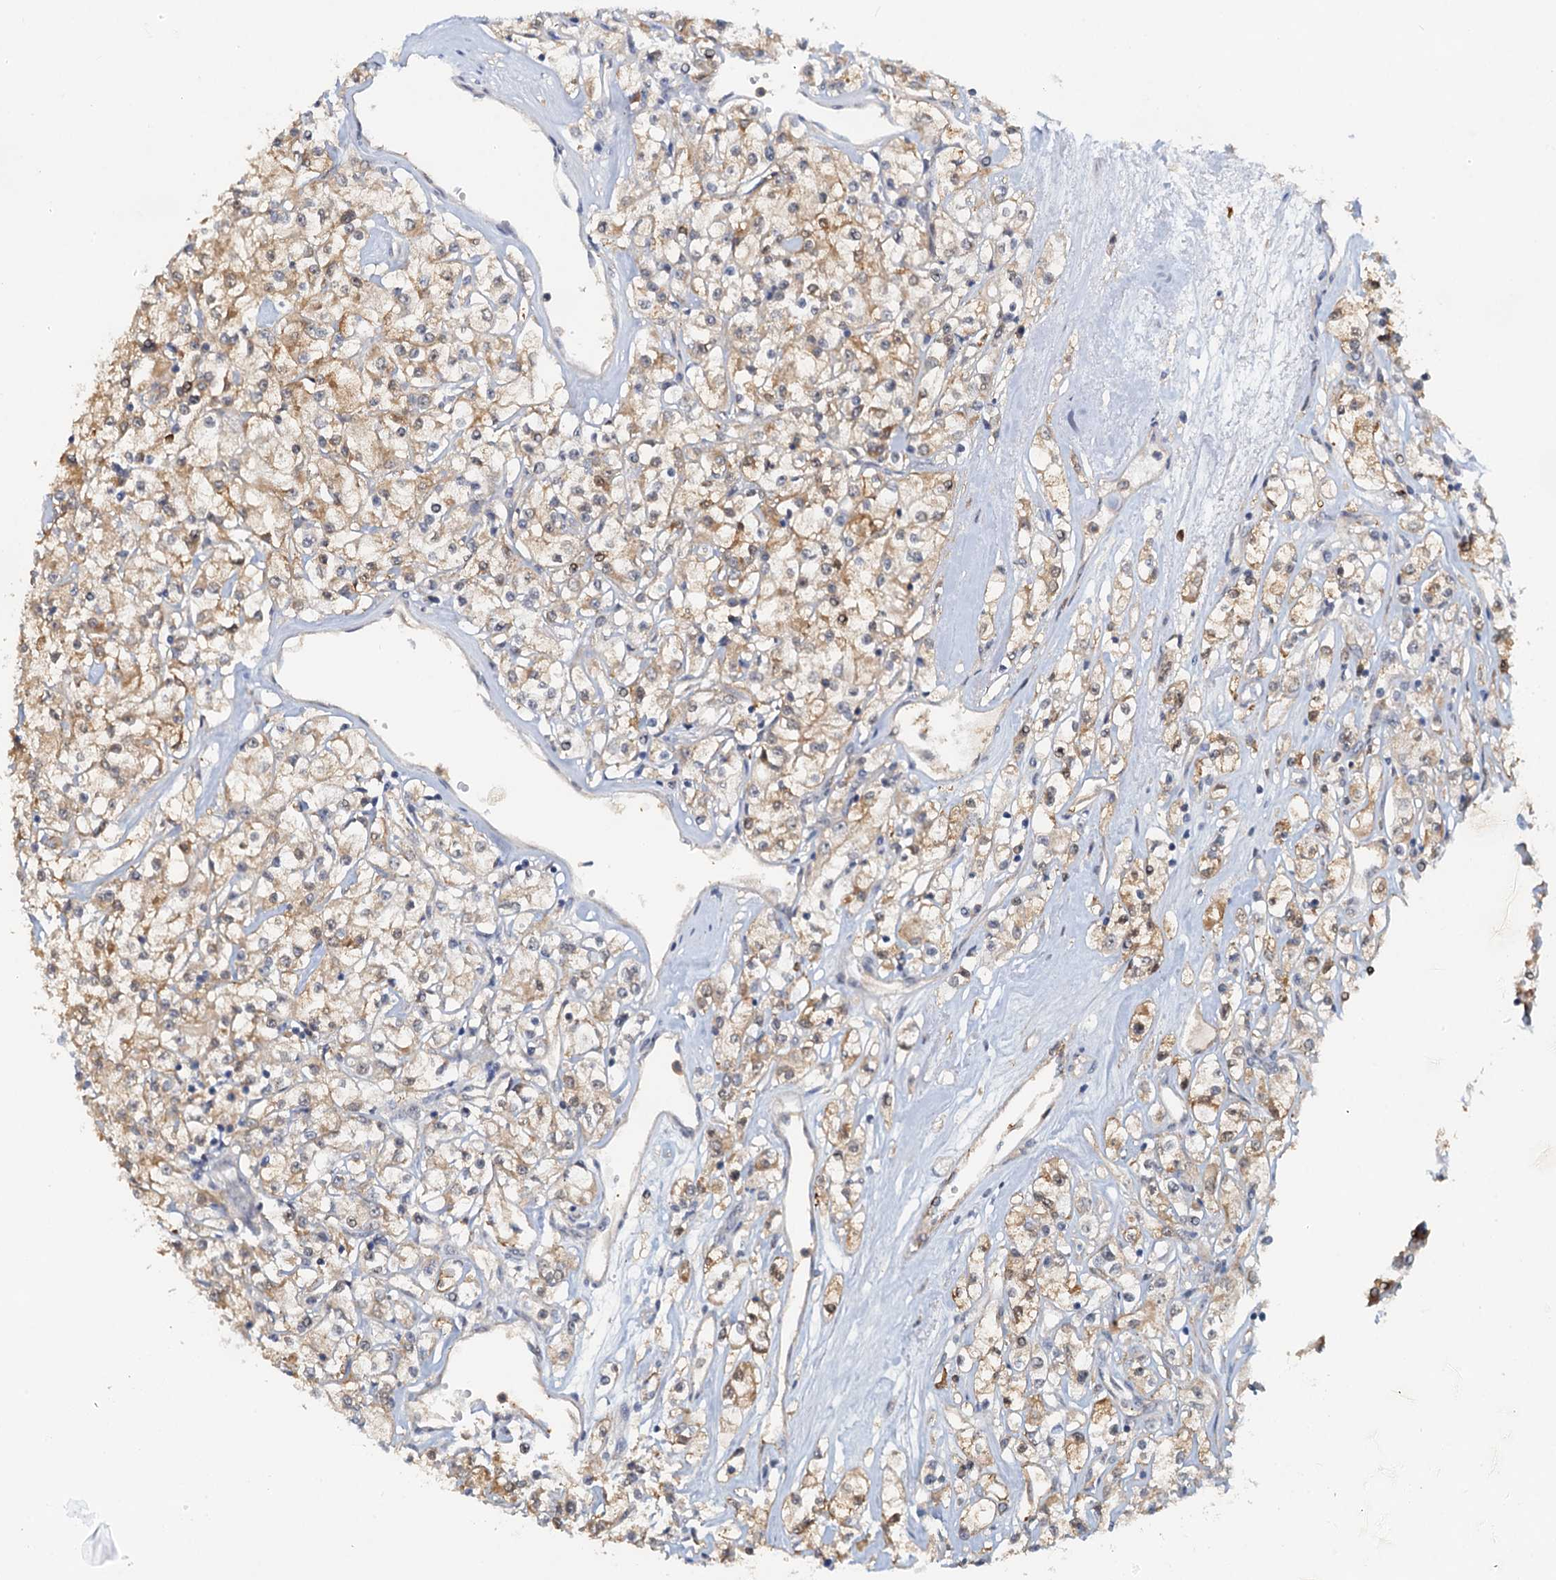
{"staining": {"intensity": "weak", "quantity": ">75%", "location": "cytoplasmic/membranous"}, "tissue": "renal cancer", "cell_type": "Tumor cells", "image_type": "cancer", "snomed": [{"axis": "morphology", "description": "Adenocarcinoma, NOS"}, {"axis": "topography", "description": "Kidney"}], "caption": "Tumor cells exhibit low levels of weak cytoplasmic/membranous expression in about >75% of cells in human renal cancer.", "gene": "SPINDOC", "patient": {"sex": "female", "age": 59}}